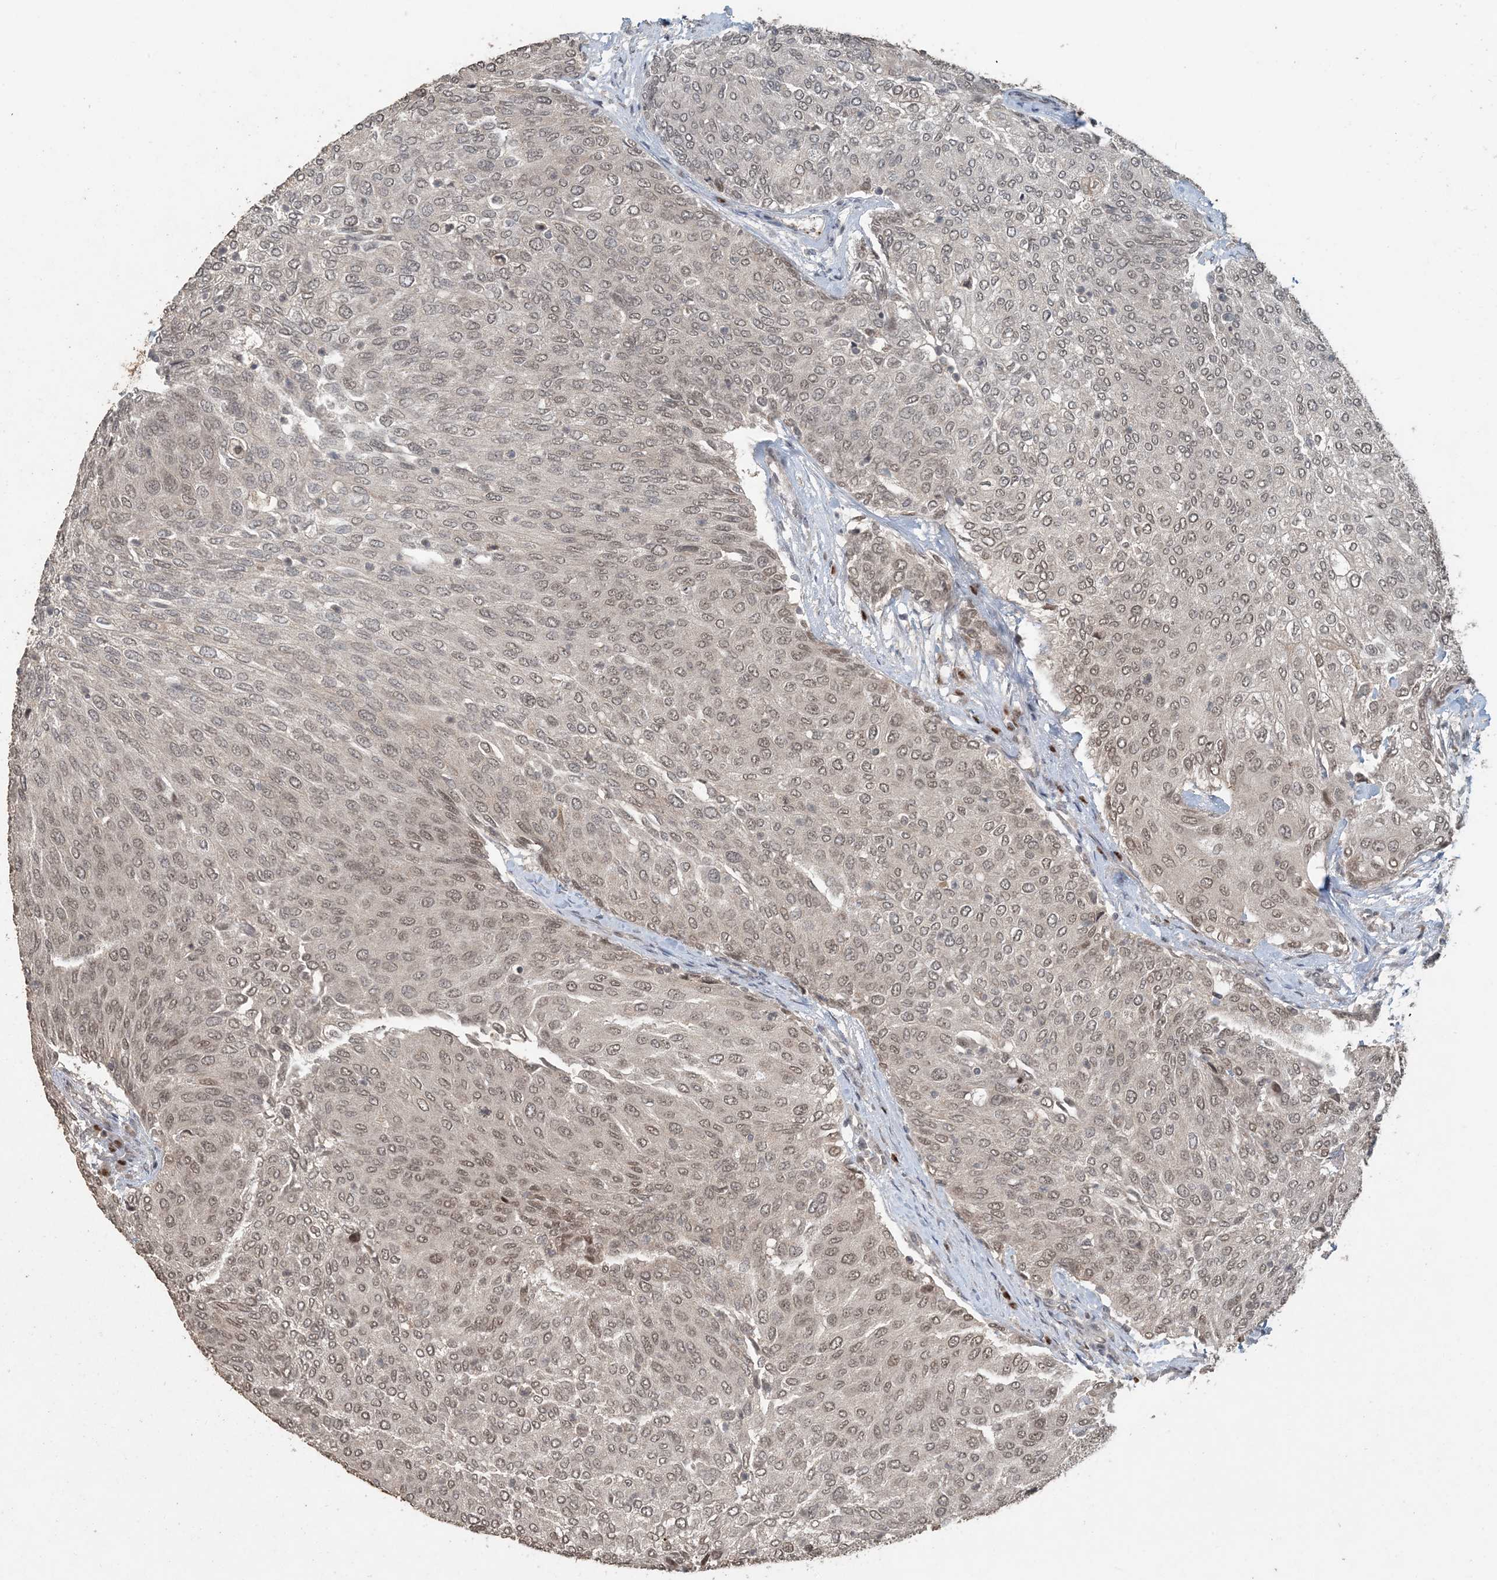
{"staining": {"intensity": "moderate", "quantity": ">75%", "location": "nuclear"}, "tissue": "urothelial cancer", "cell_type": "Tumor cells", "image_type": "cancer", "snomed": [{"axis": "morphology", "description": "Urothelial carcinoma, Low grade"}, {"axis": "topography", "description": "Urinary bladder"}], "caption": "Approximately >75% of tumor cells in urothelial carcinoma (low-grade) exhibit moderate nuclear protein staining as visualized by brown immunohistochemical staining.", "gene": "ATP13A2", "patient": {"sex": "female", "age": 79}}